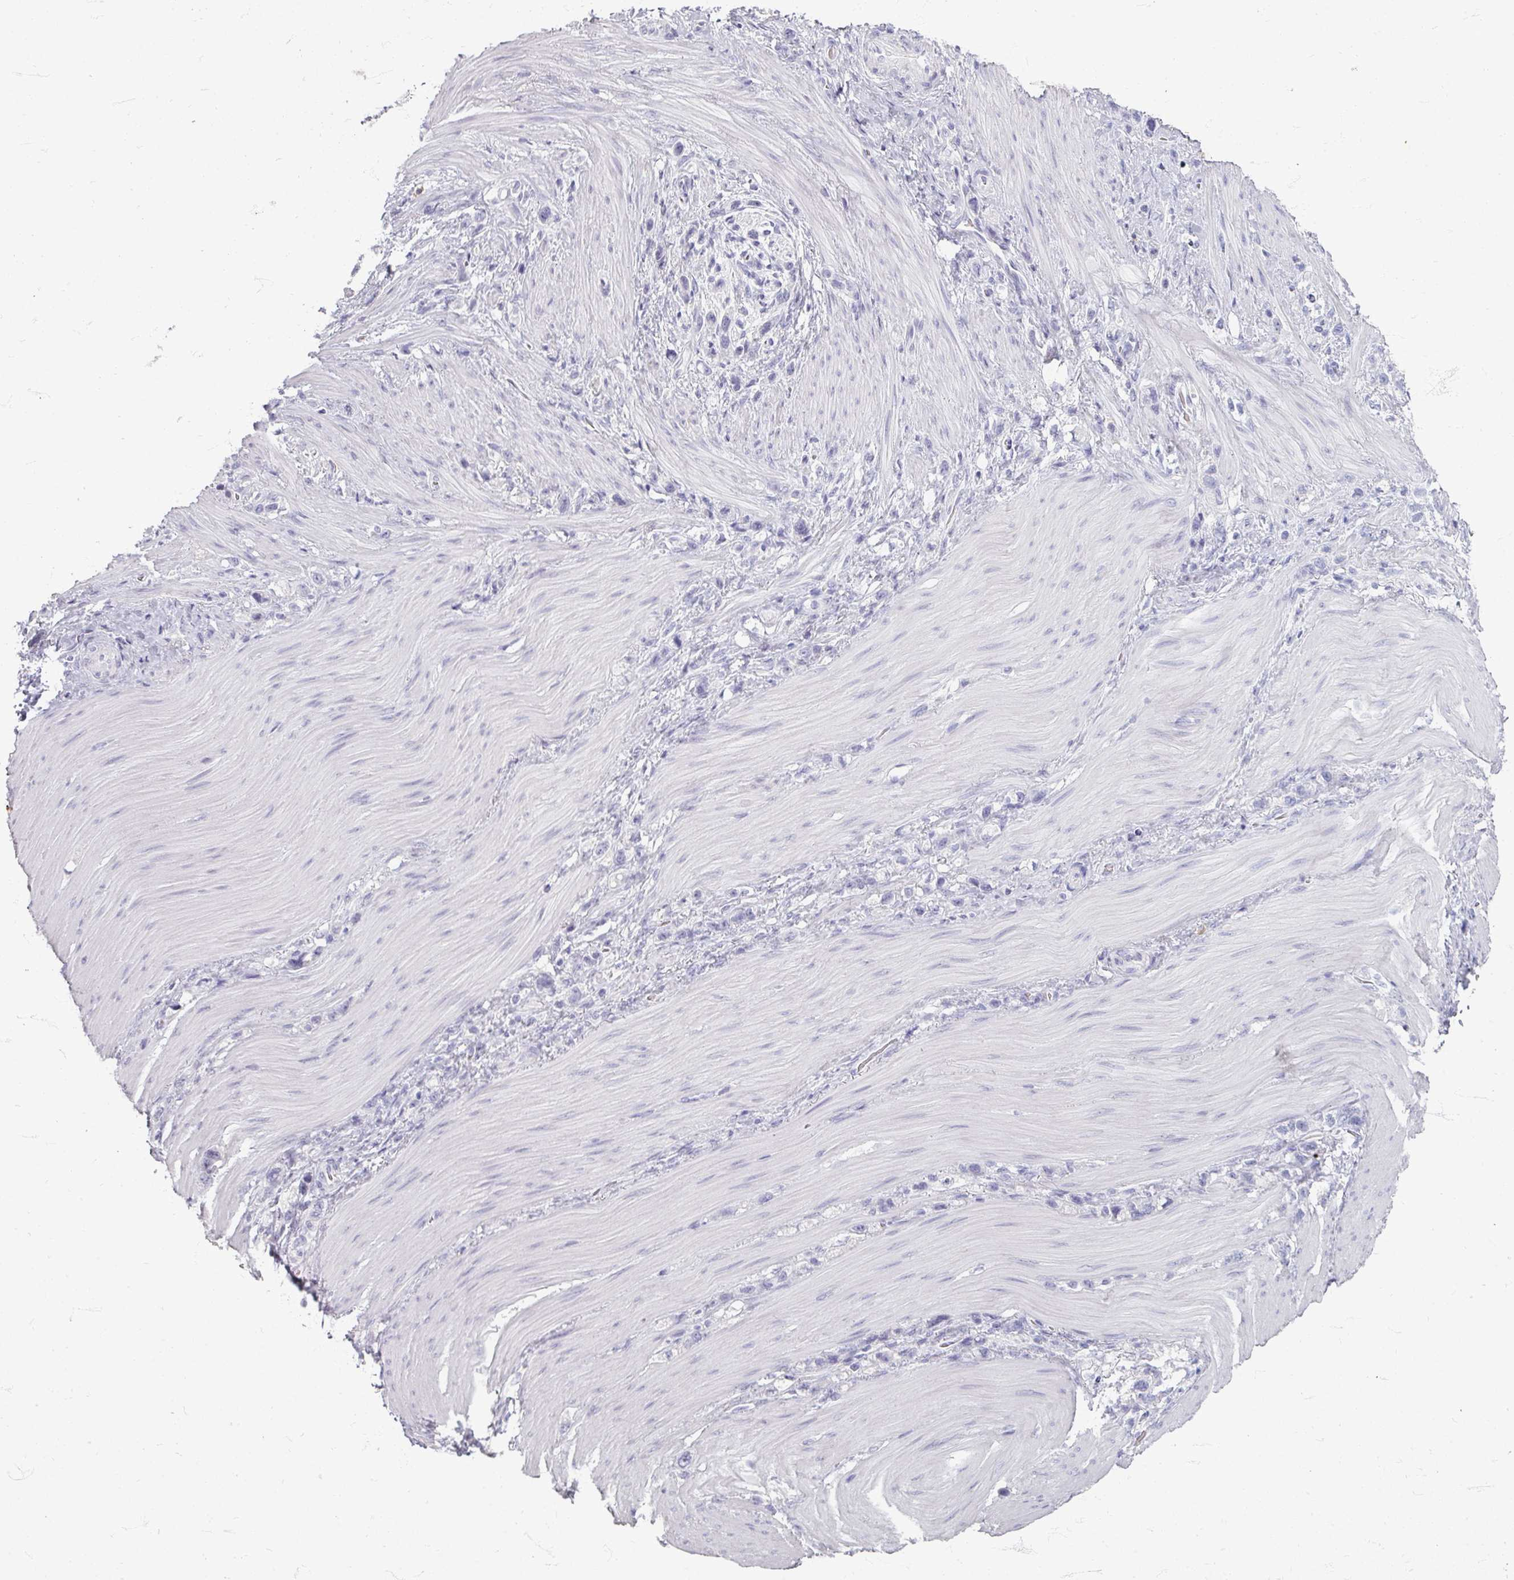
{"staining": {"intensity": "negative", "quantity": "none", "location": "none"}, "tissue": "stomach cancer", "cell_type": "Tumor cells", "image_type": "cancer", "snomed": [{"axis": "morphology", "description": "Adenocarcinoma, NOS"}, {"axis": "topography", "description": "Stomach"}], "caption": "Tumor cells are negative for brown protein staining in adenocarcinoma (stomach).", "gene": "ZNF878", "patient": {"sex": "female", "age": 65}}